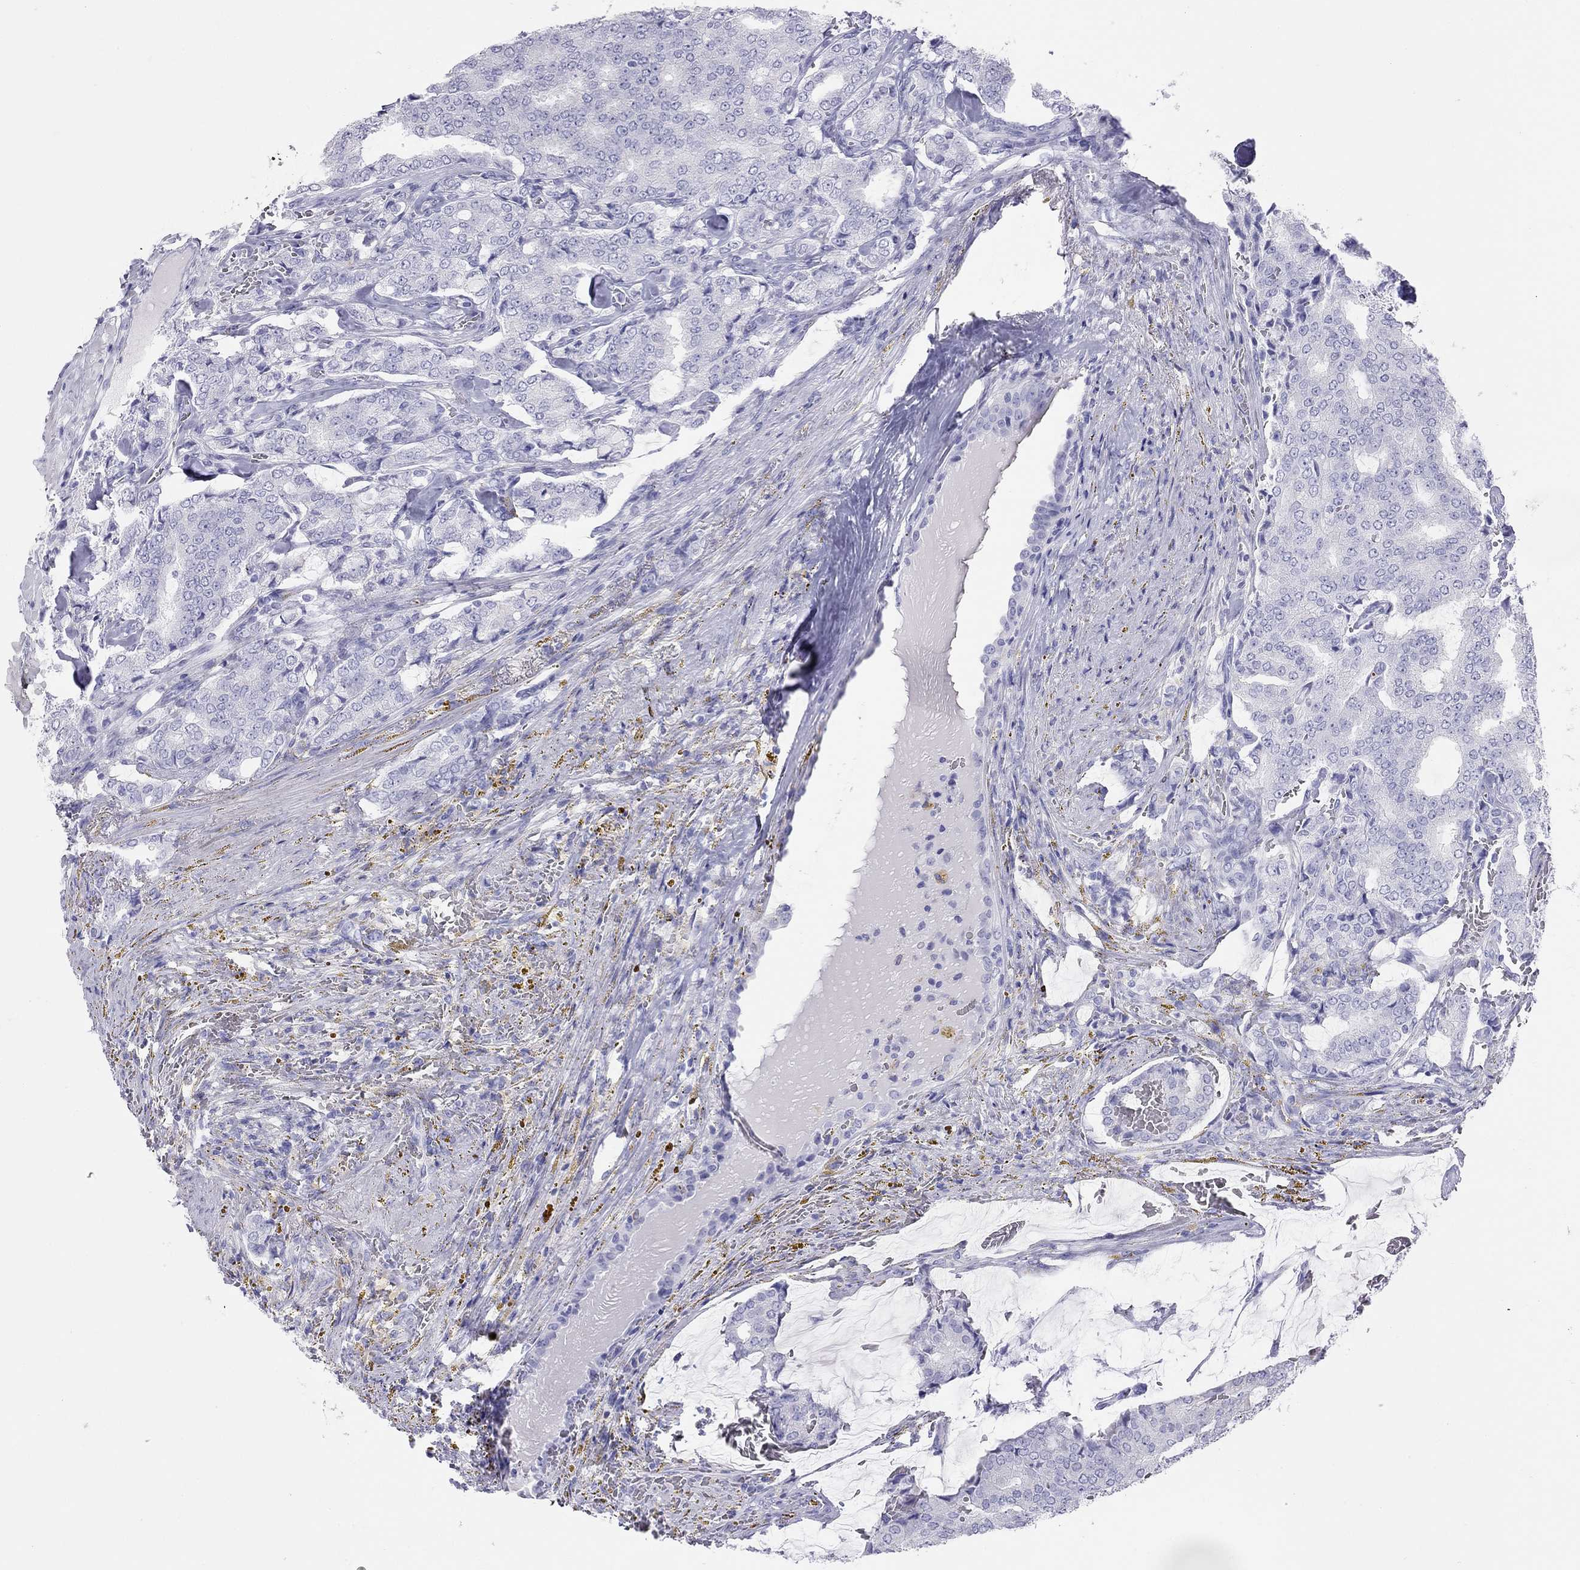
{"staining": {"intensity": "negative", "quantity": "none", "location": "none"}, "tissue": "prostate cancer", "cell_type": "Tumor cells", "image_type": "cancer", "snomed": [{"axis": "morphology", "description": "Adenocarcinoma, NOS"}, {"axis": "topography", "description": "Prostate"}], "caption": "Immunohistochemistry of human prostate cancer demonstrates no expression in tumor cells. (Stains: DAB (3,3'-diaminobenzidine) immunohistochemistry (IHC) with hematoxylin counter stain, Microscopy: brightfield microscopy at high magnification).", "gene": "HLA-DQB2", "patient": {"sex": "male", "age": 65}}